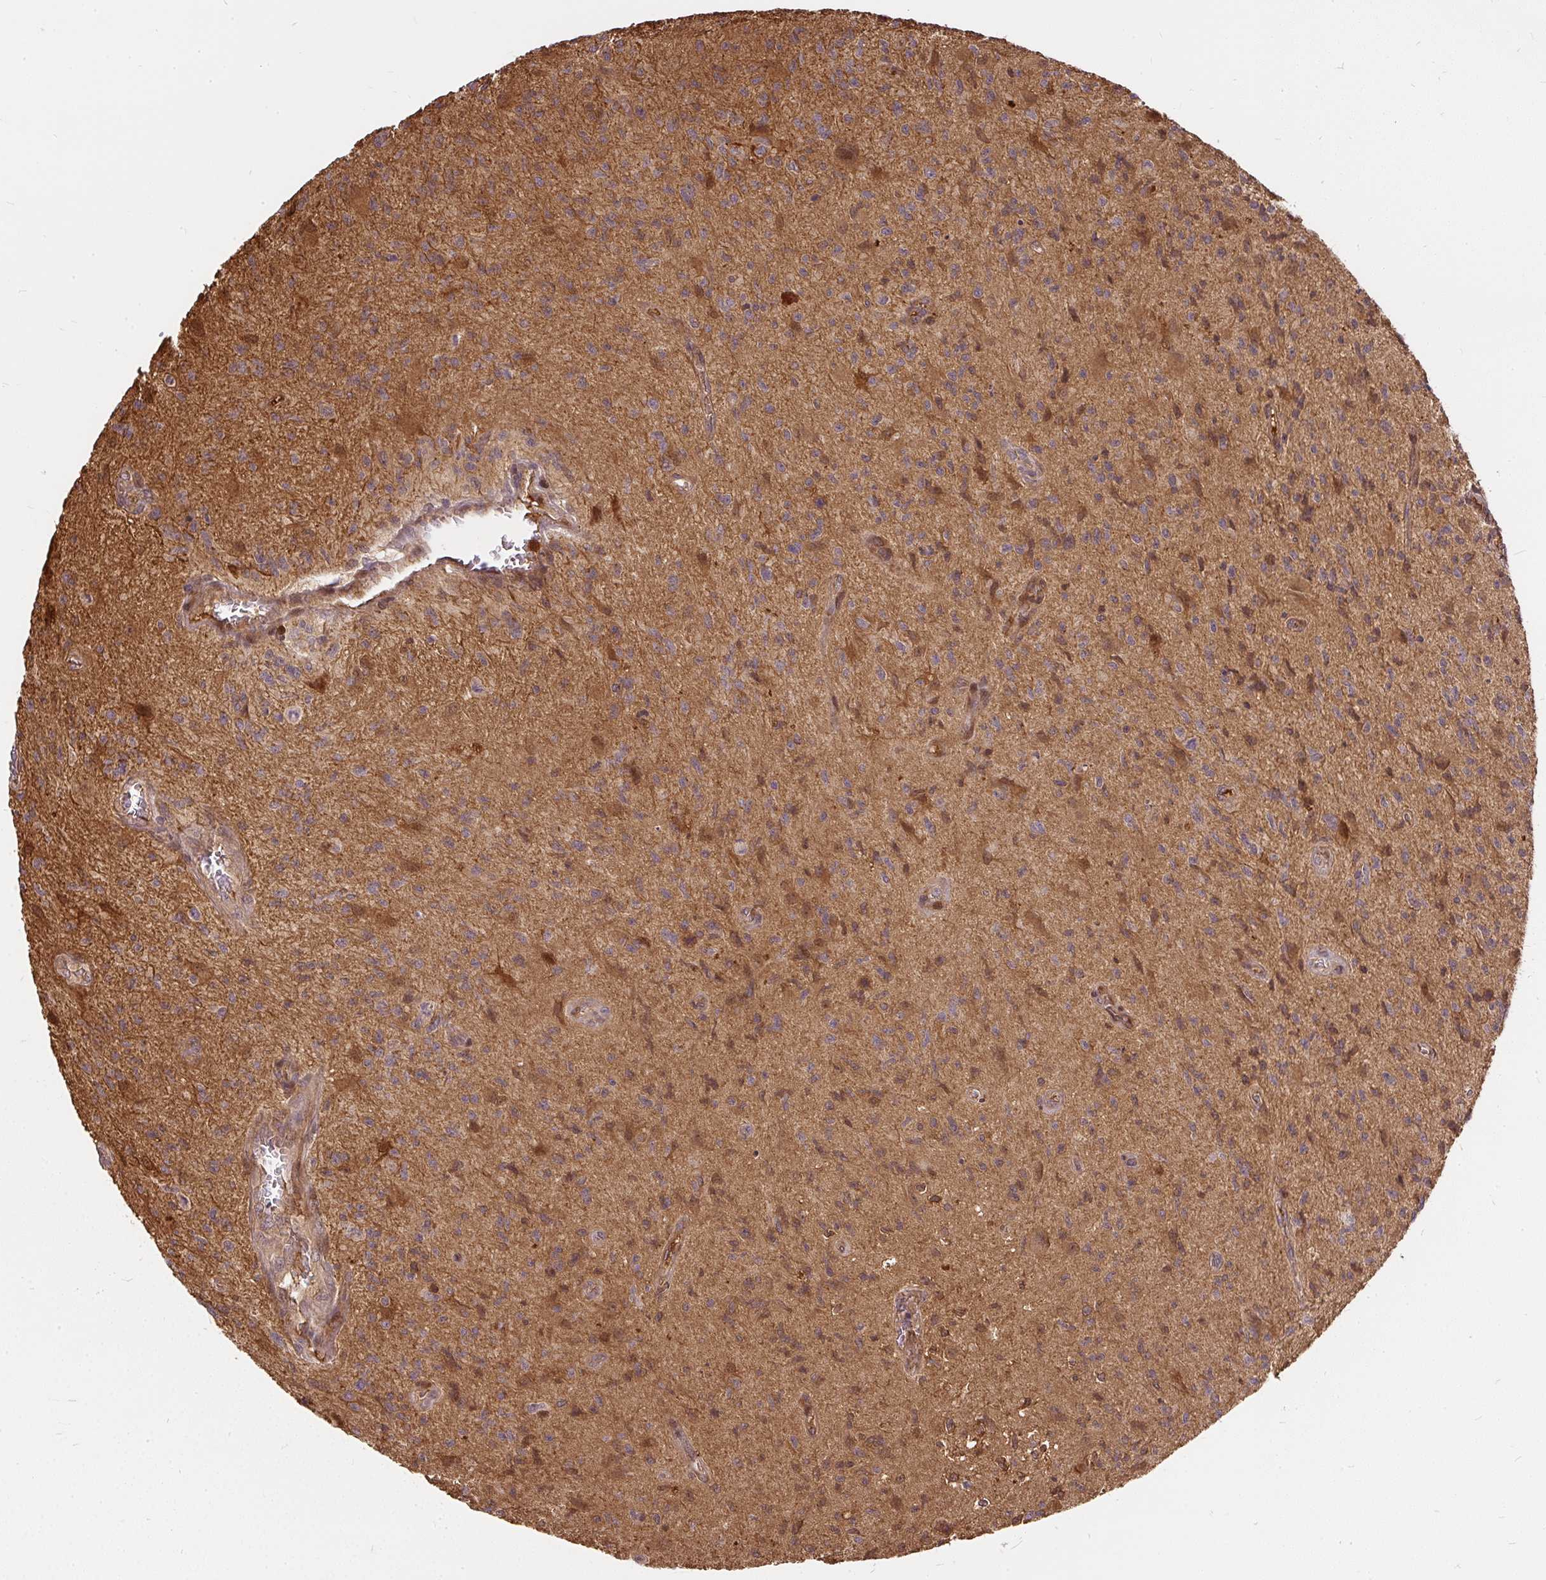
{"staining": {"intensity": "moderate", "quantity": ">75%", "location": "cytoplasmic/membranous"}, "tissue": "glioma", "cell_type": "Tumor cells", "image_type": "cancer", "snomed": [{"axis": "morphology", "description": "Glioma, malignant, High grade"}, {"axis": "topography", "description": "Brain"}], "caption": "A medium amount of moderate cytoplasmic/membranous staining is appreciated in approximately >75% of tumor cells in glioma tissue.", "gene": "AP5S1", "patient": {"sex": "male", "age": 67}}